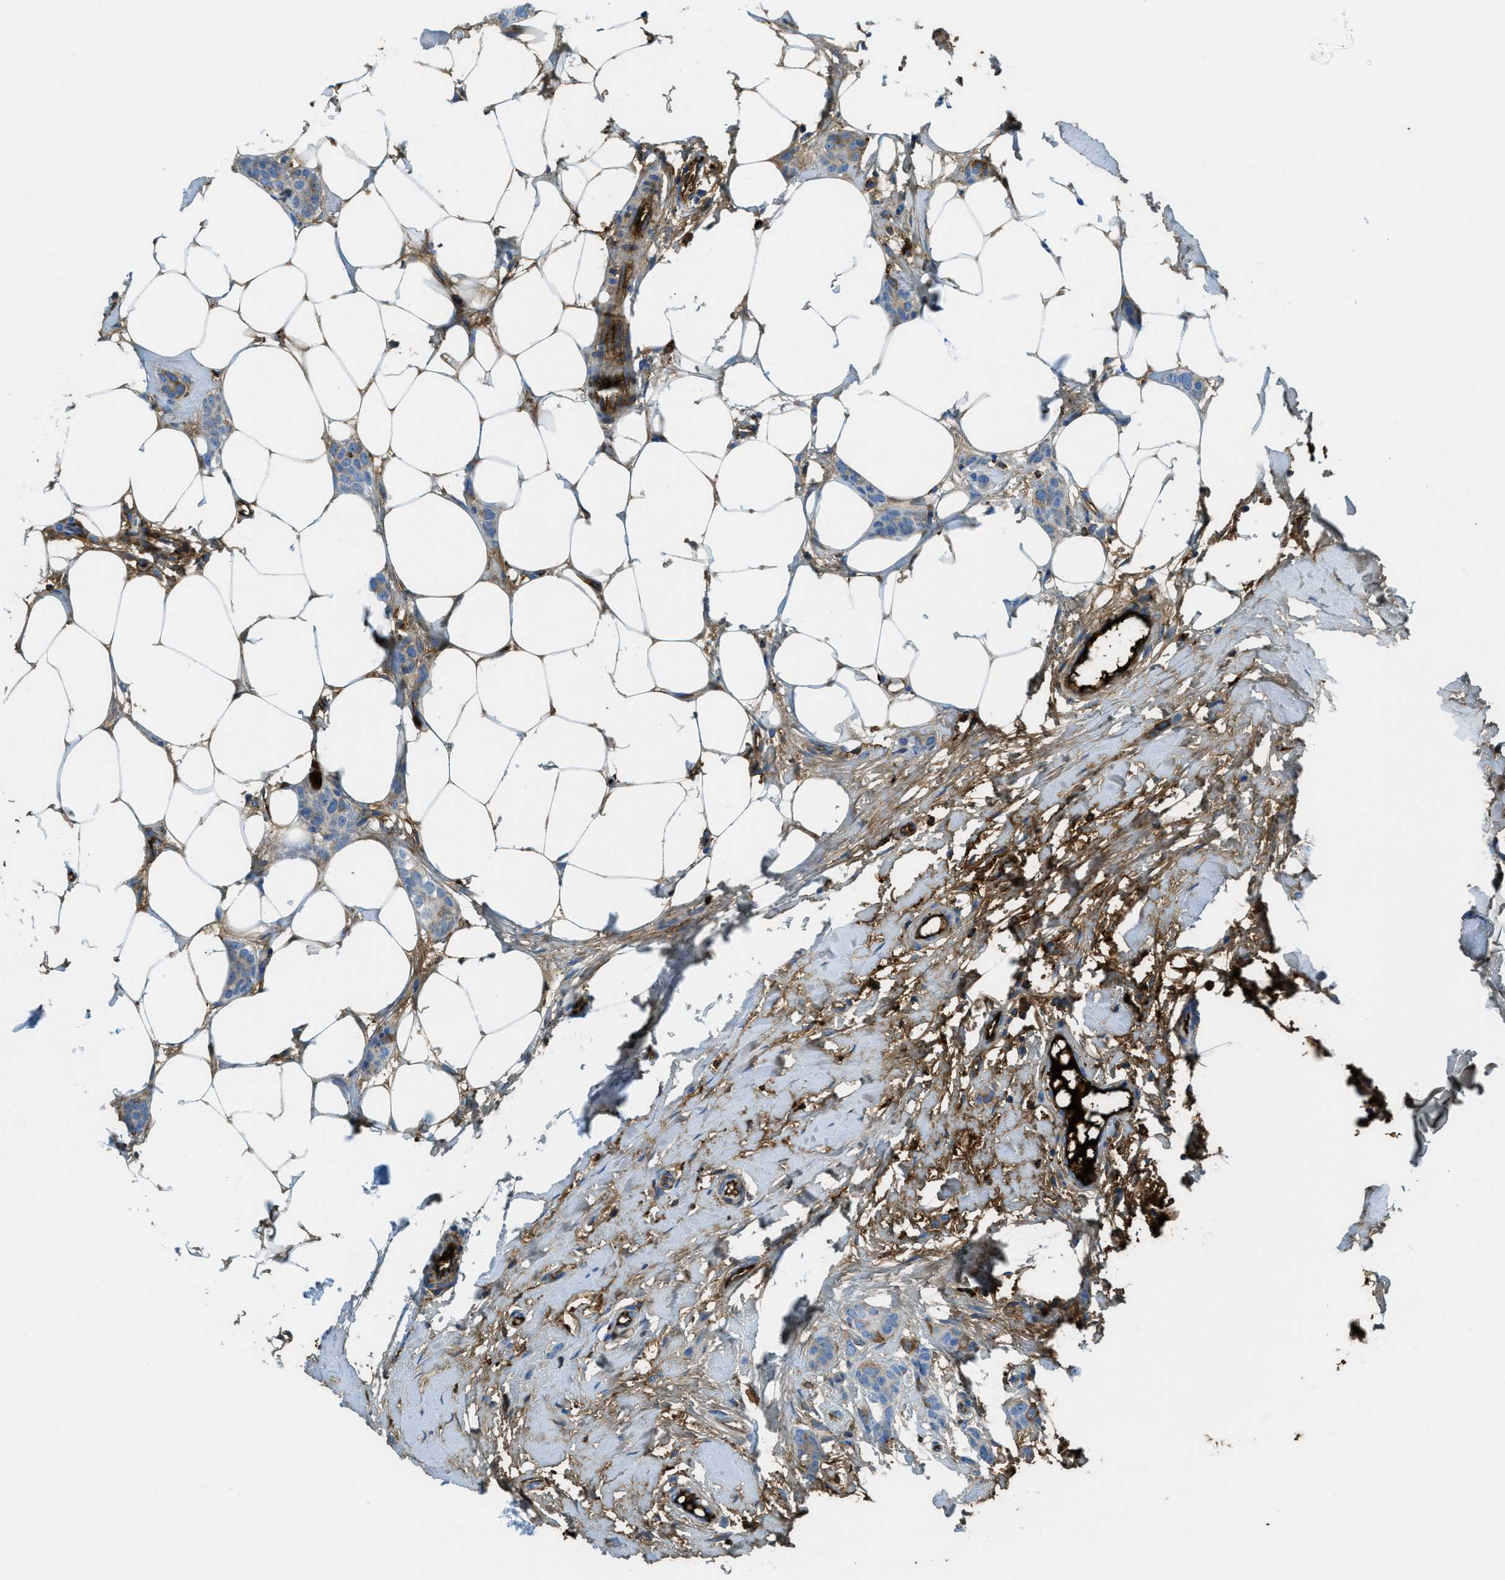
{"staining": {"intensity": "weak", "quantity": "<25%", "location": "cytoplasmic/membranous"}, "tissue": "breast cancer", "cell_type": "Tumor cells", "image_type": "cancer", "snomed": [{"axis": "morphology", "description": "Lobular carcinoma"}, {"axis": "topography", "description": "Skin"}, {"axis": "topography", "description": "Breast"}], "caption": "A histopathology image of human breast cancer is negative for staining in tumor cells.", "gene": "TRIM59", "patient": {"sex": "female", "age": 46}}